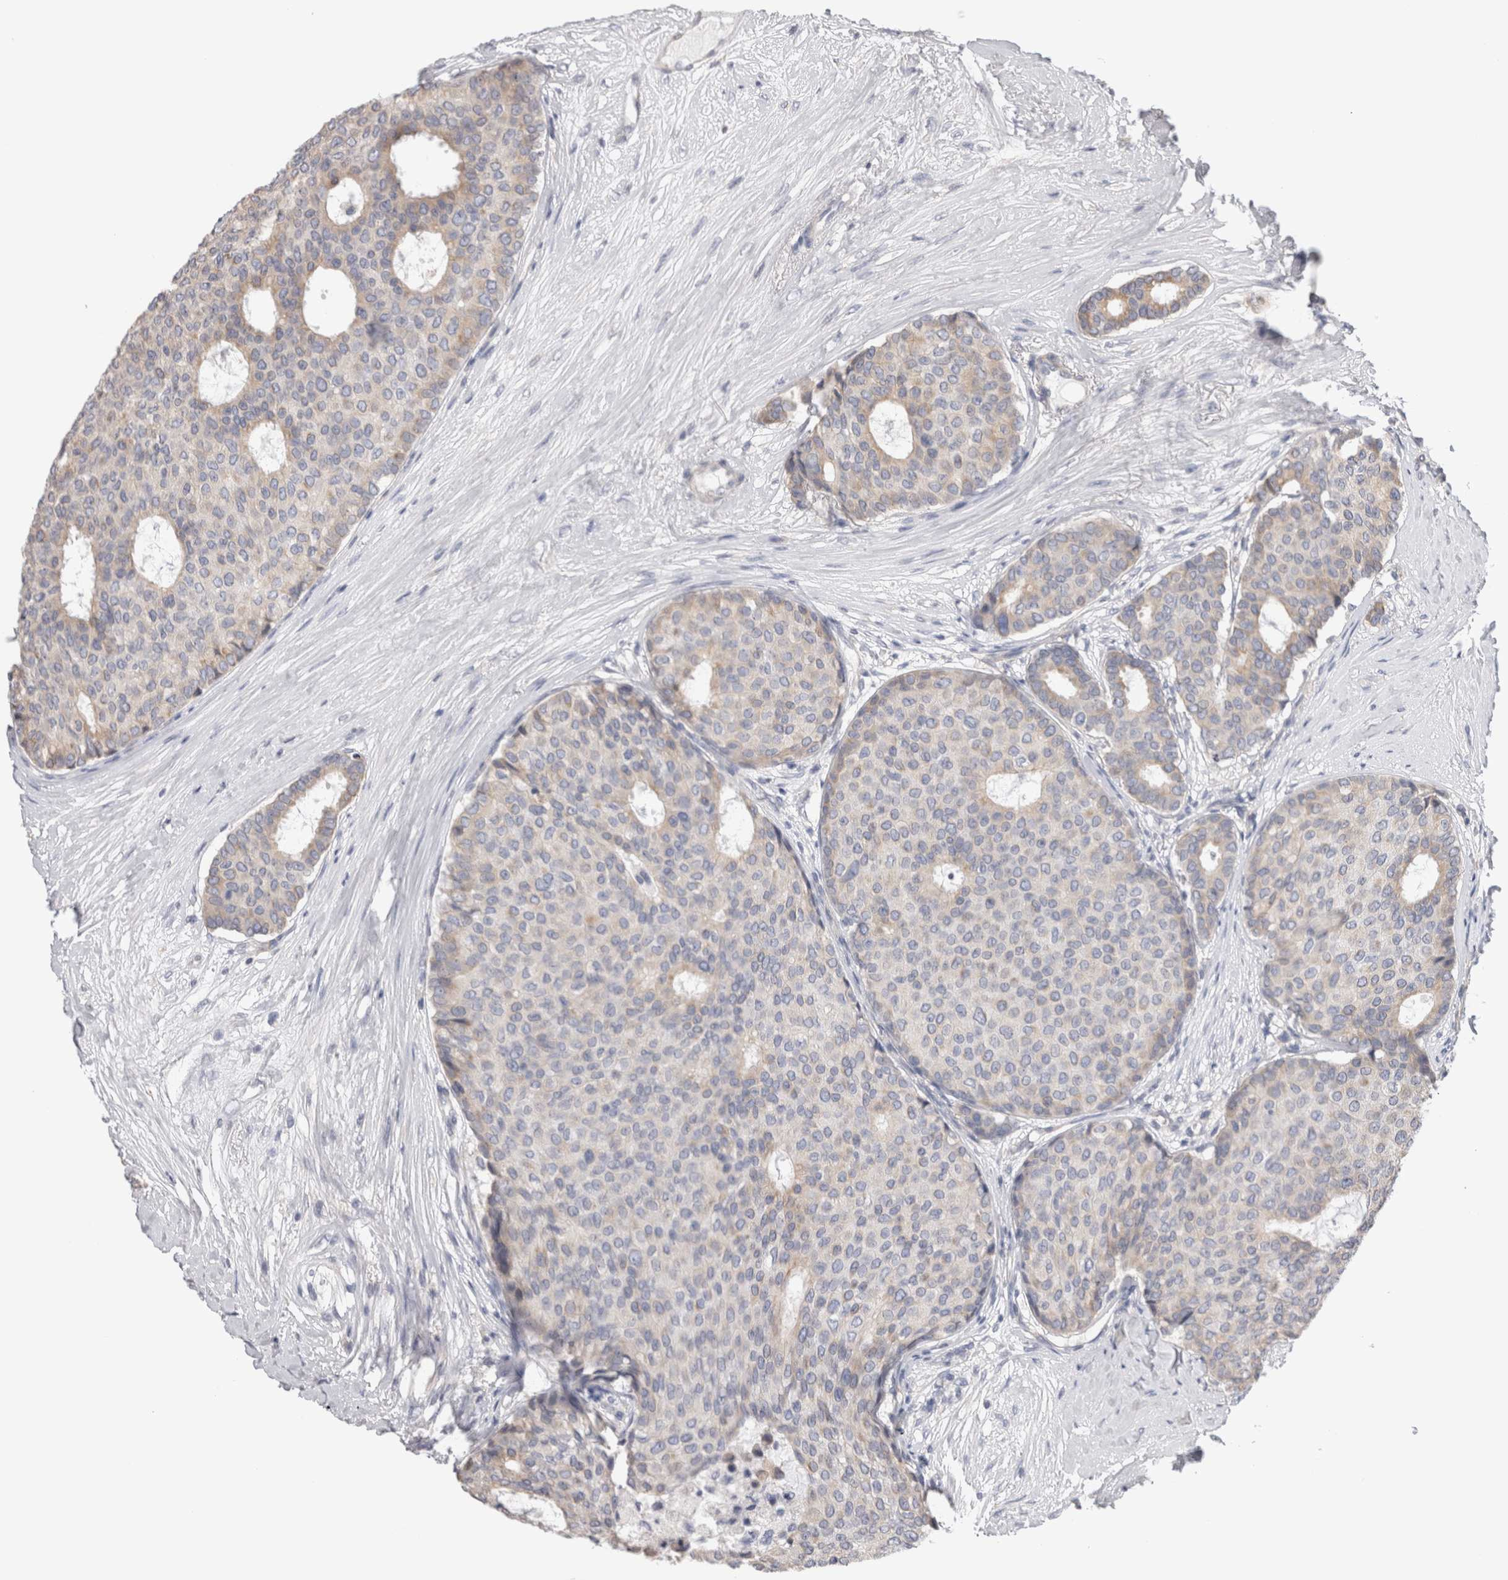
{"staining": {"intensity": "negative", "quantity": "none", "location": "none"}, "tissue": "breast cancer", "cell_type": "Tumor cells", "image_type": "cancer", "snomed": [{"axis": "morphology", "description": "Duct carcinoma"}, {"axis": "topography", "description": "Breast"}], "caption": "DAB (3,3'-diaminobenzidine) immunohistochemical staining of human breast intraductal carcinoma exhibits no significant positivity in tumor cells.", "gene": "SMAP2", "patient": {"sex": "female", "age": 75}}